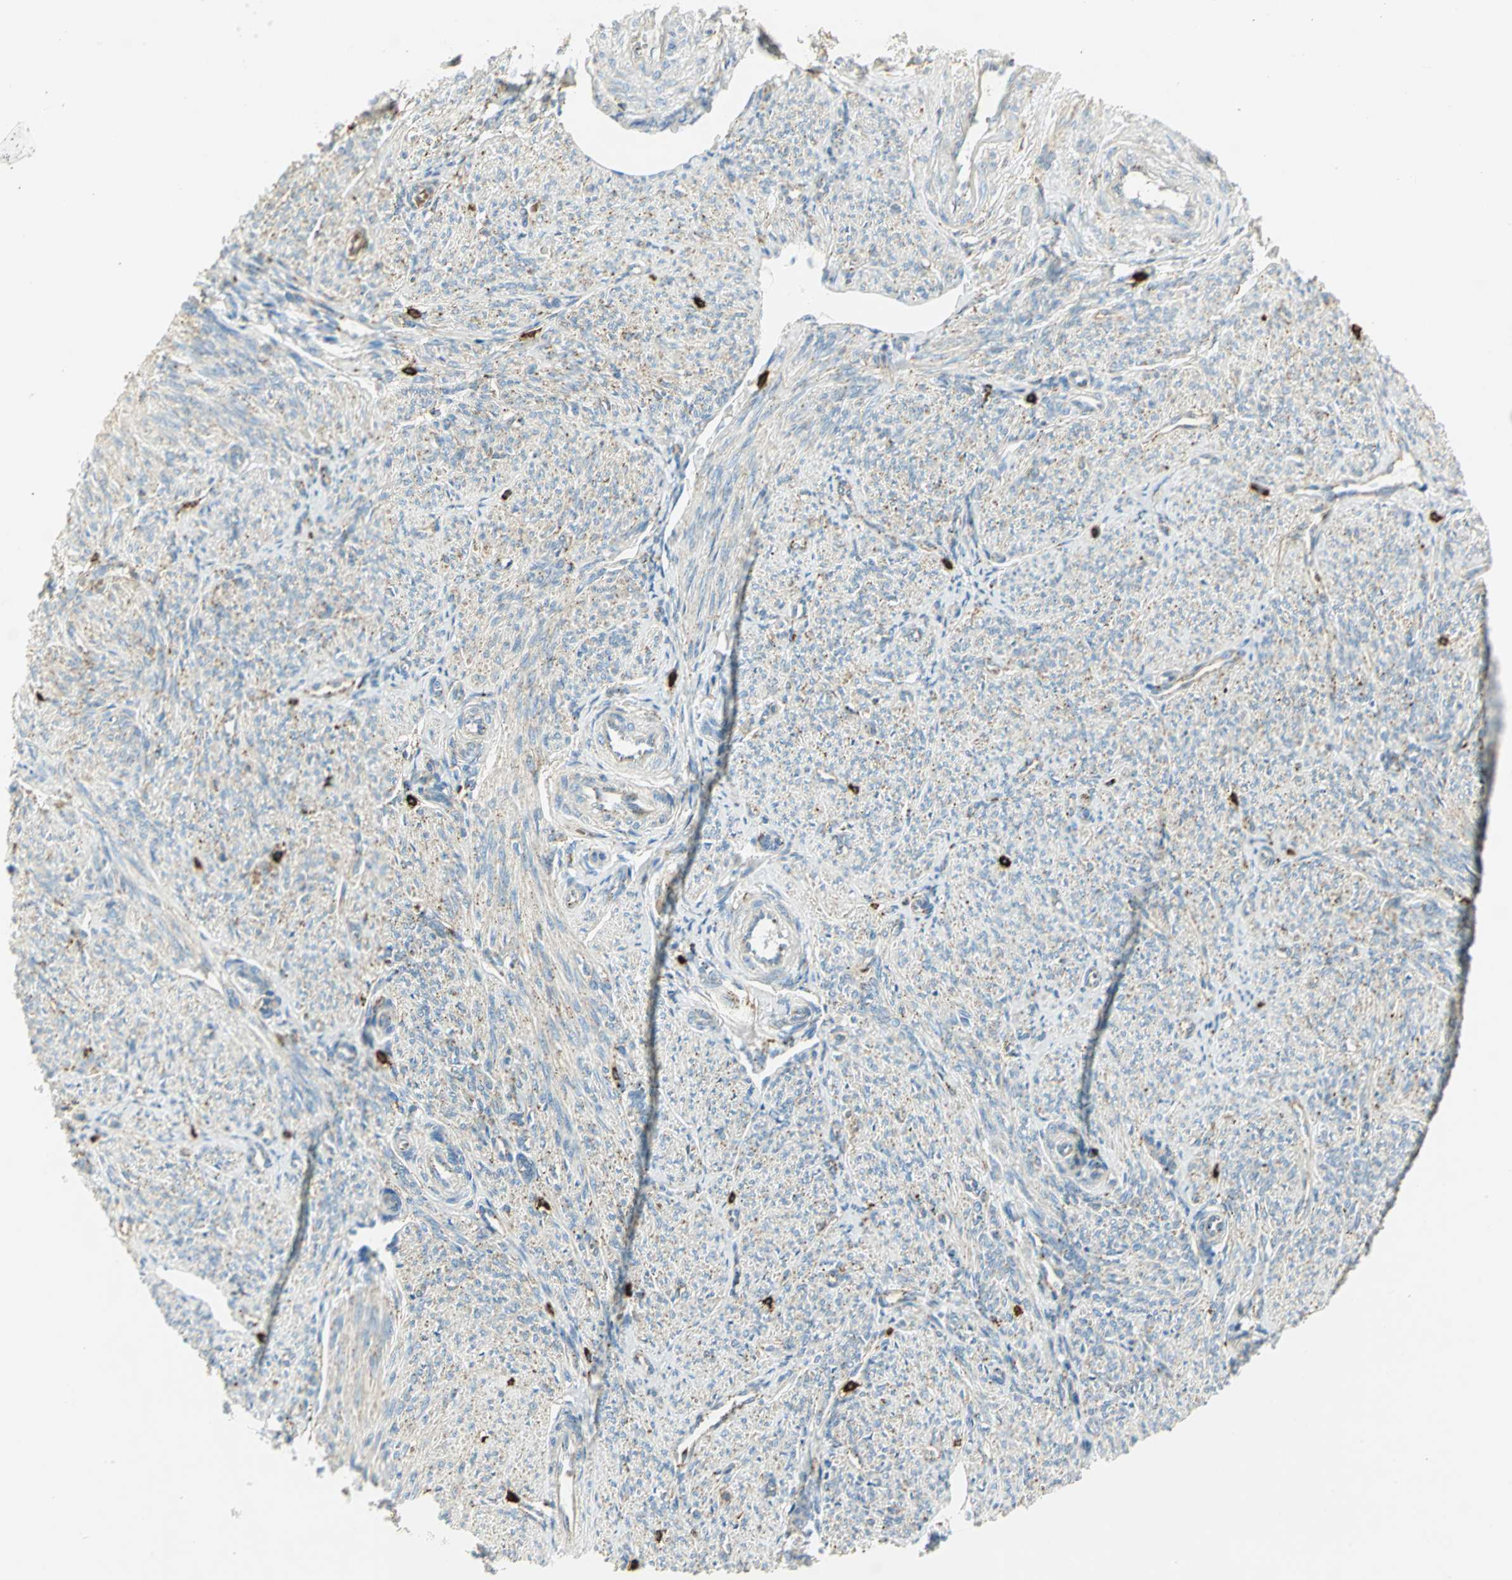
{"staining": {"intensity": "weak", "quantity": ">75%", "location": "cytoplasmic/membranous"}, "tissue": "smooth muscle", "cell_type": "Smooth muscle cells", "image_type": "normal", "snomed": [{"axis": "morphology", "description": "Normal tissue, NOS"}, {"axis": "topography", "description": "Smooth muscle"}], "caption": "Protein expression analysis of benign smooth muscle displays weak cytoplasmic/membranous staining in approximately >75% of smooth muscle cells.", "gene": "ARSA", "patient": {"sex": "female", "age": 65}}